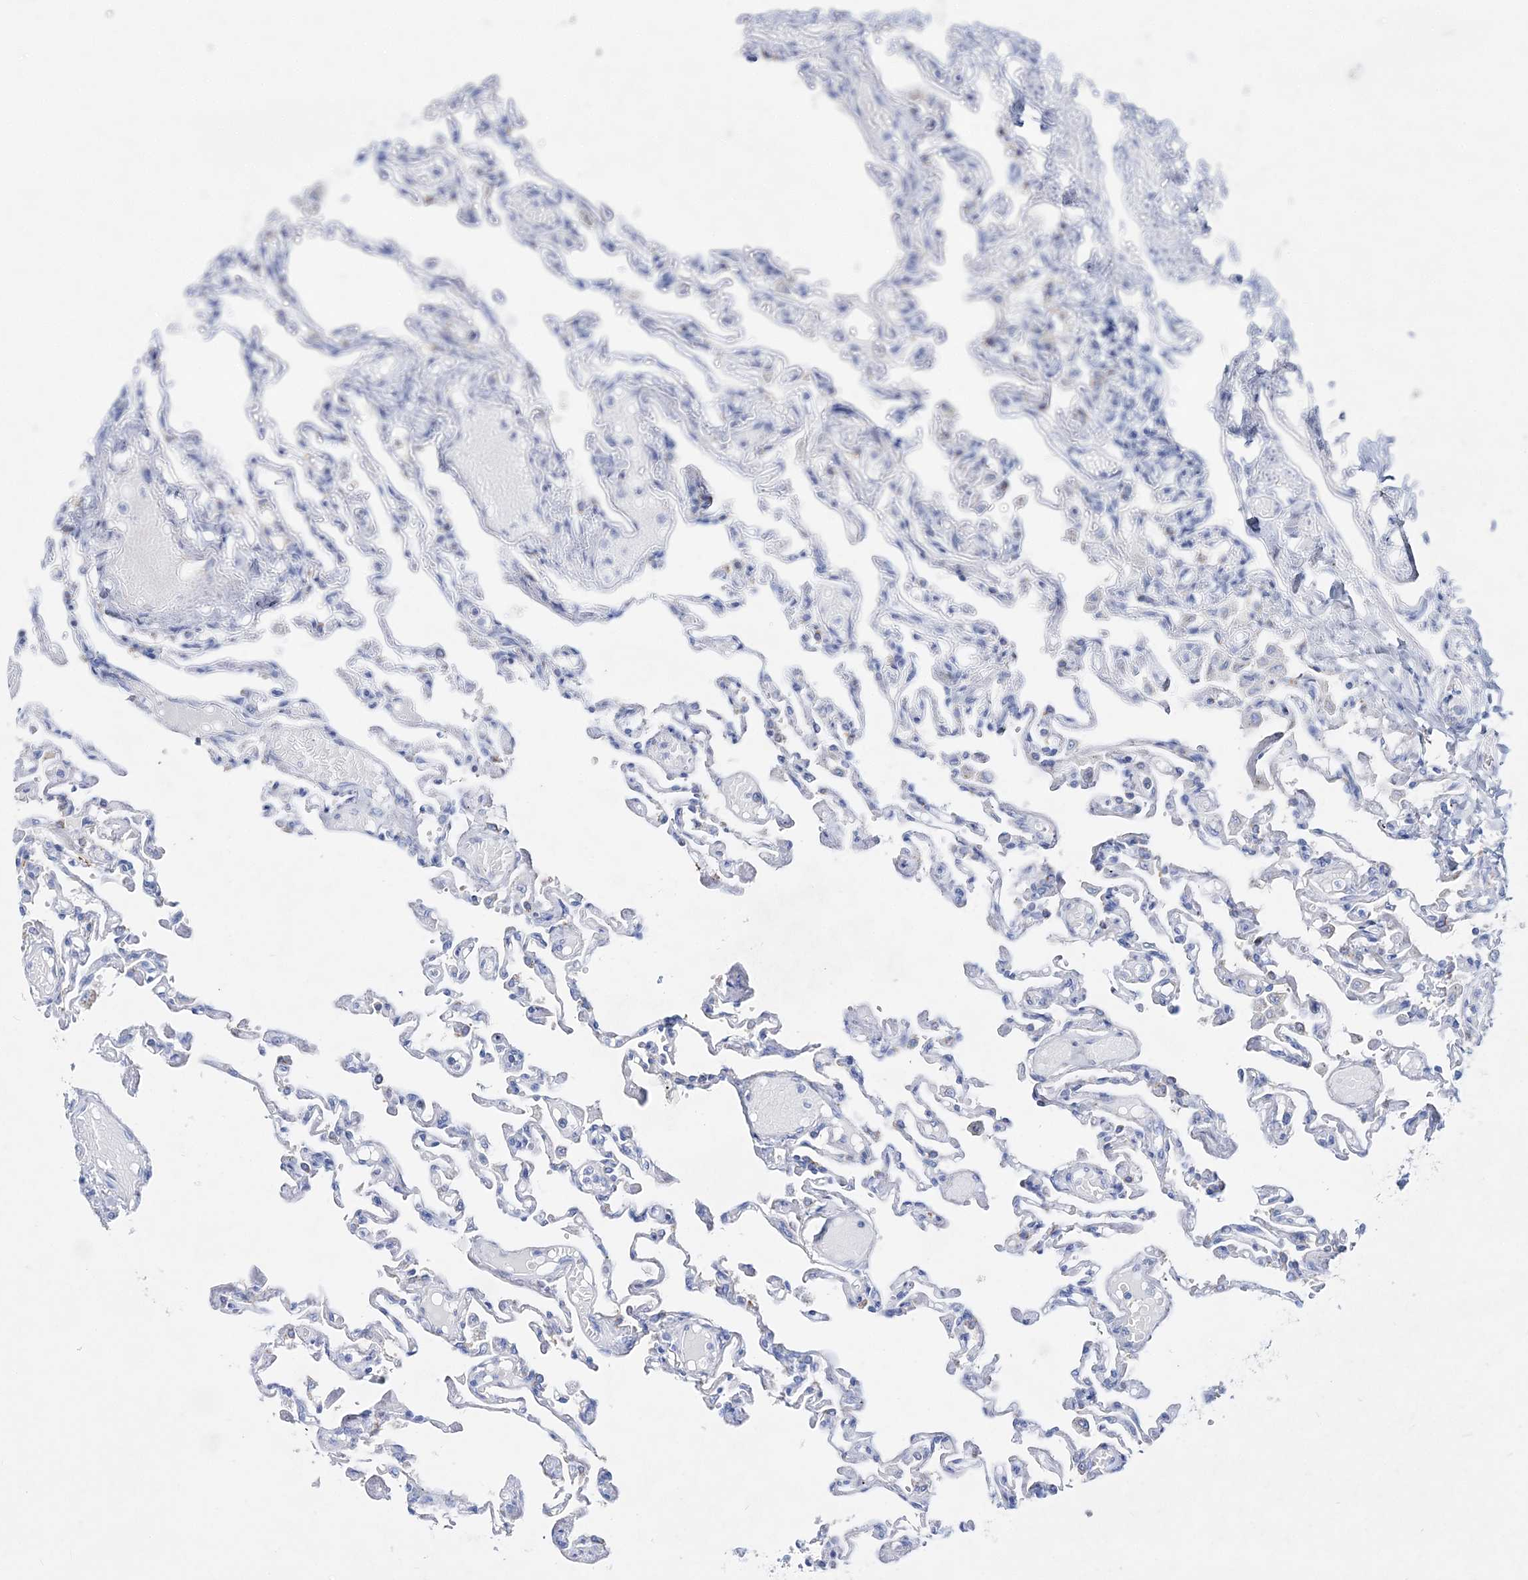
{"staining": {"intensity": "negative", "quantity": "none", "location": "none"}, "tissue": "lung", "cell_type": "Alveolar cells", "image_type": "normal", "snomed": [{"axis": "morphology", "description": "Normal tissue, NOS"}, {"axis": "topography", "description": "Lung"}], "caption": "Immunohistochemical staining of unremarkable human lung demonstrates no significant expression in alveolar cells. (DAB (3,3'-diaminobenzidine) immunohistochemistry, high magnification).", "gene": "SPINK7", "patient": {"sex": "male", "age": 21}}